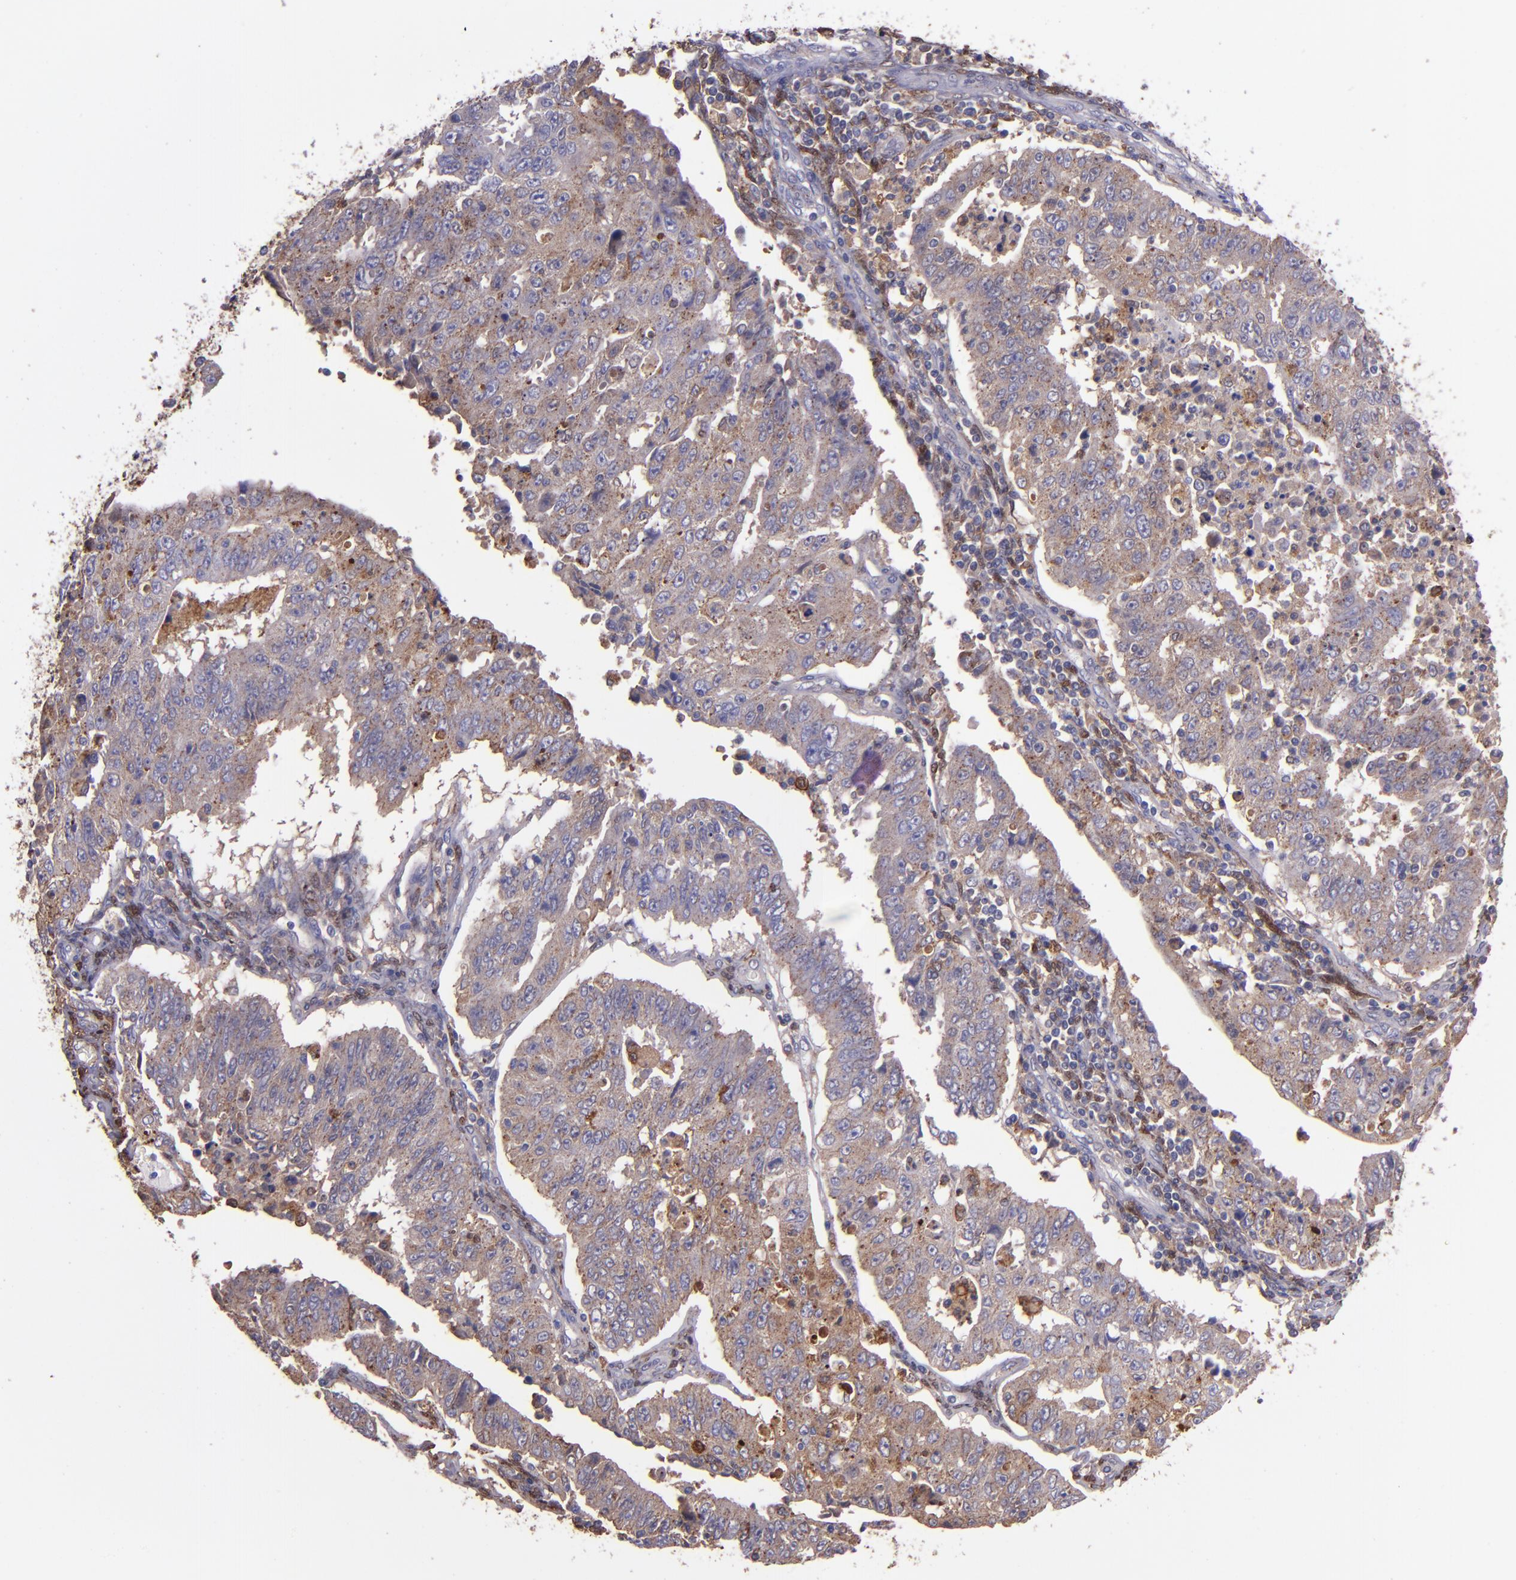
{"staining": {"intensity": "weak", "quantity": ">75%", "location": "cytoplasmic/membranous"}, "tissue": "endometrial cancer", "cell_type": "Tumor cells", "image_type": "cancer", "snomed": [{"axis": "morphology", "description": "Adenocarcinoma, NOS"}, {"axis": "topography", "description": "Endometrium"}], "caption": "Adenocarcinoma (endometrial) stained with IHC exhibits weak cytoplasmic/membranous positivity in about >75% of tumor cells. Nuclei are stained in blue.", "gene": "WASHC1", "patient": {"sex": "female", "age": 42}}